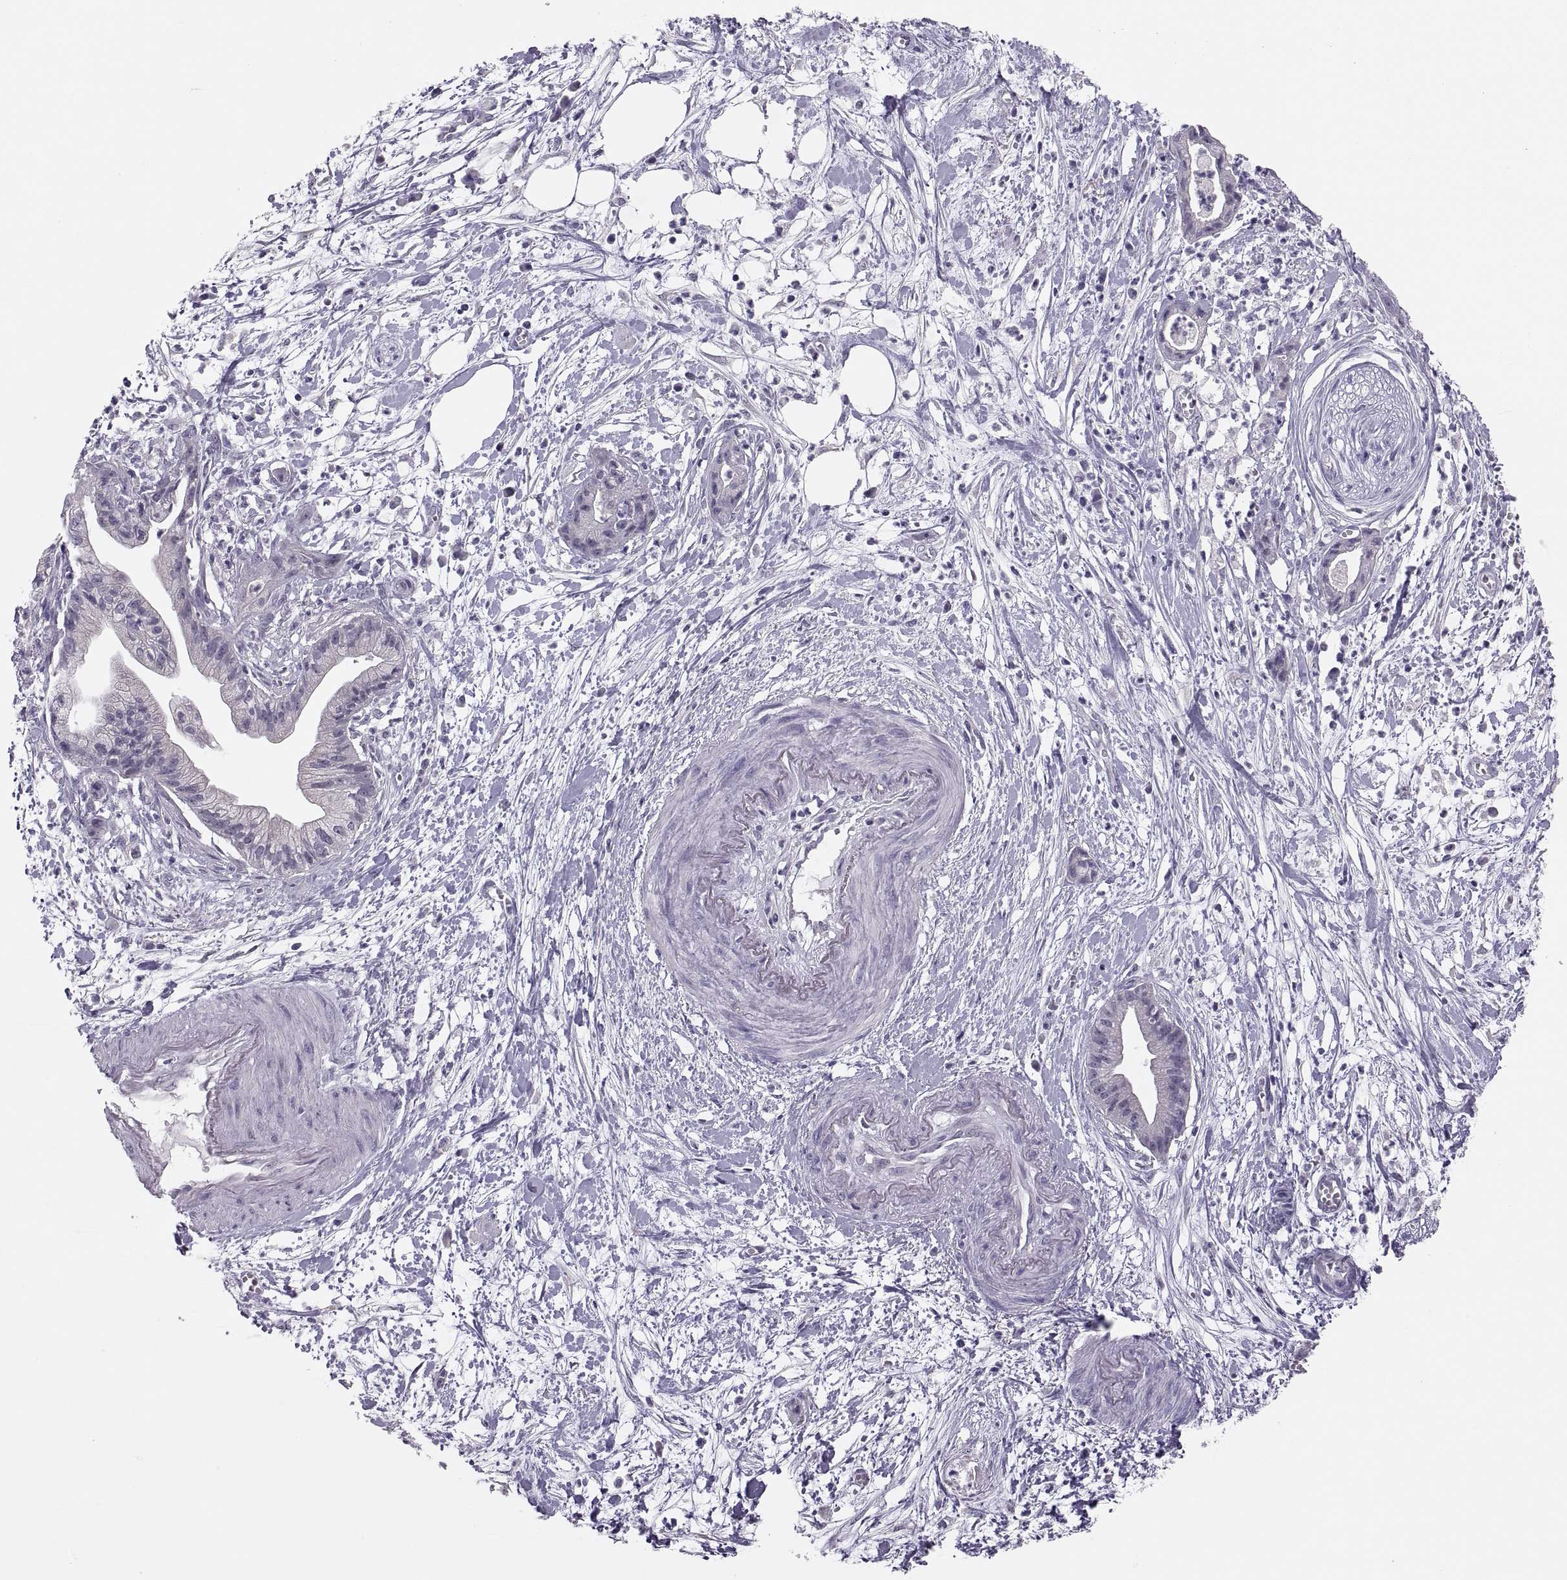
{"staining": {"intensity": "negative", "quantity": "none", "location": "none"}, "tissue": "pancreatic cancer", "cell_type": "Tumor cells", "image_type": "cancer", "snomed": [{"axis": "morphology", "description": "Normal tissue, NOS"}, {"axis": "morphology", "description": "Adenocarcinoma, NOS"}, {"axis": "topography", "description": "Lymph node"}, {"axis": "topography", "description": "Pancreas"}], "caption": "A histopathology image of adenocarcinoma (pancreatic) stained for a protein shows no brown staining in tumor cells.", "gene": "ADH6", "patient": {"sex": "female", "age": 58}}